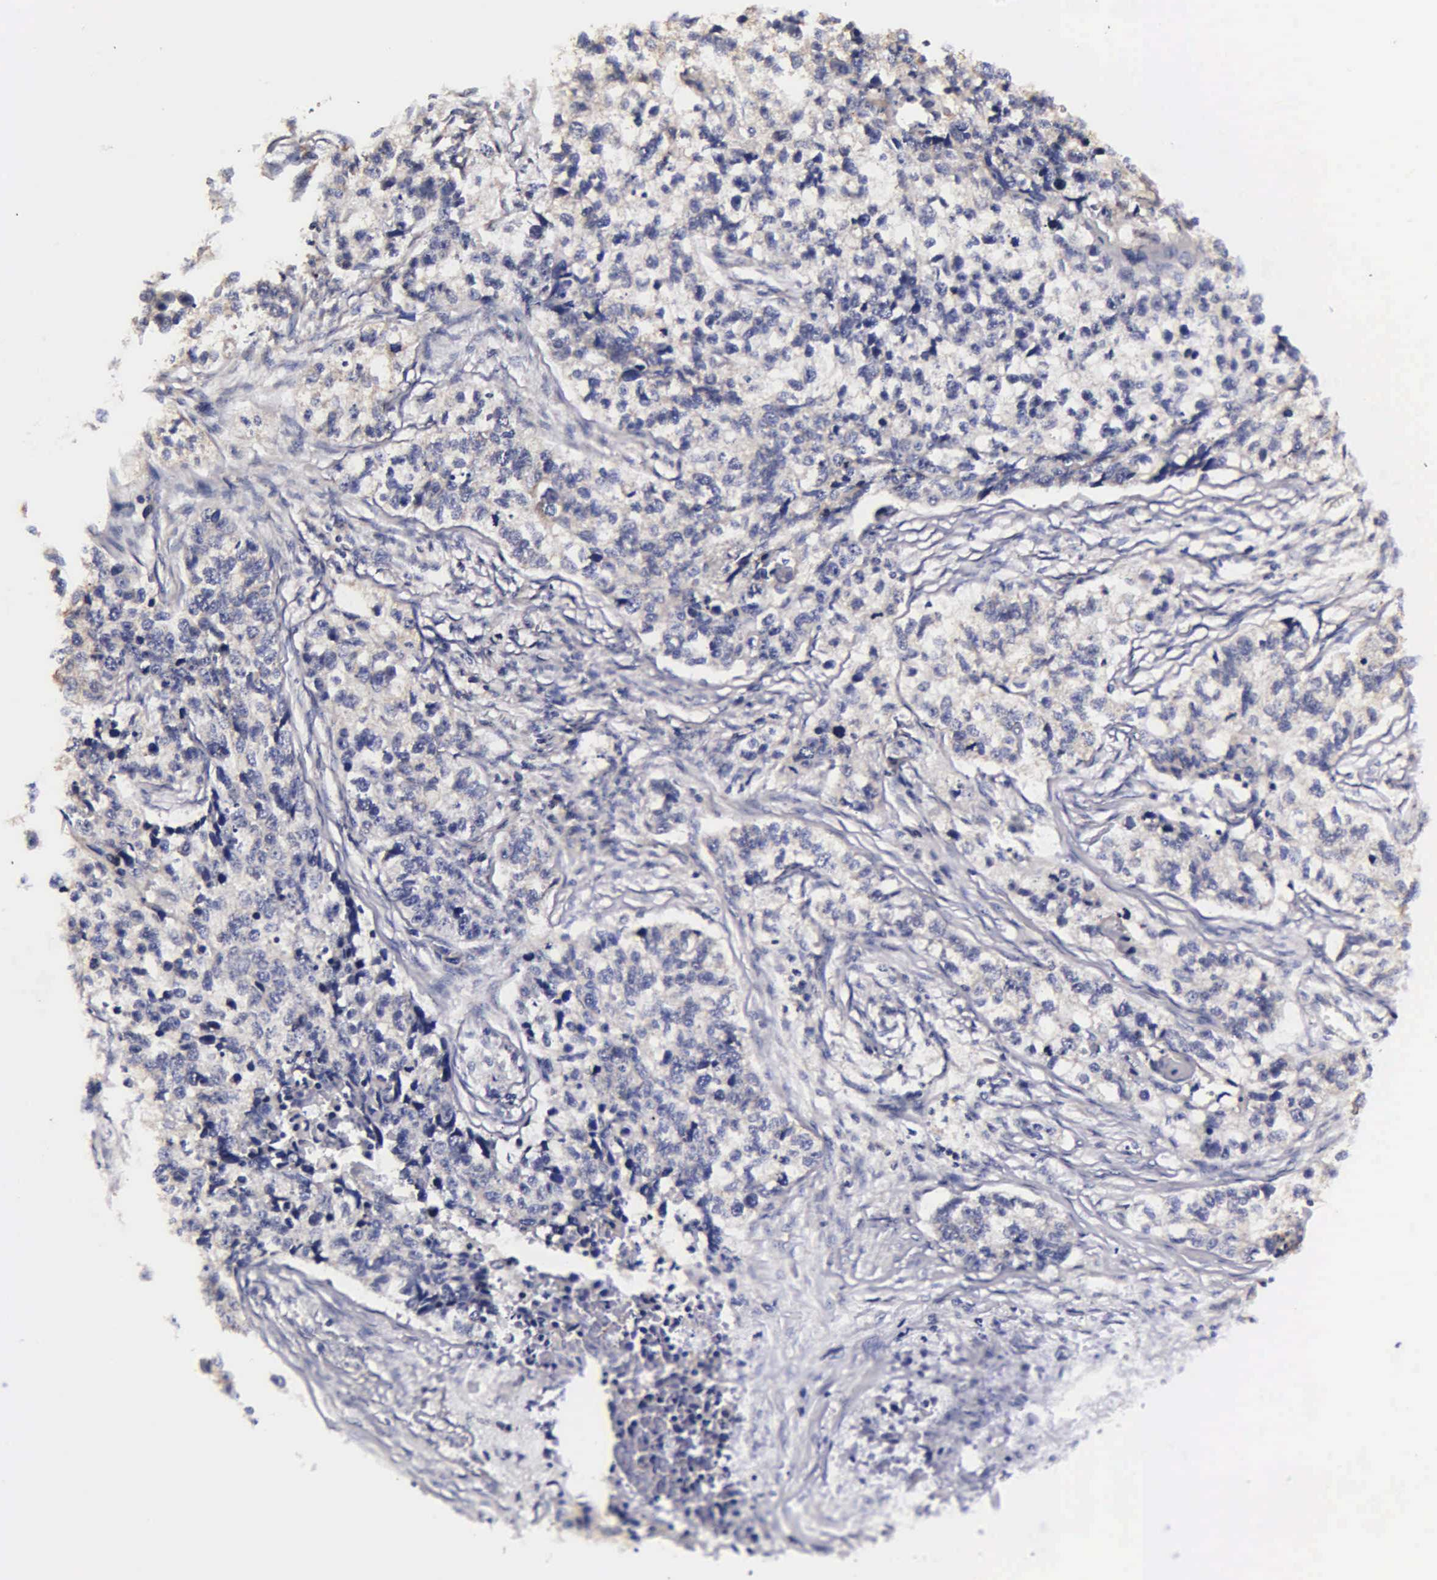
{"staining": {"intensity": "weak", "quantity": "25%-75%", "location": "cytoplasmic/membranous"}, "tissue": "lung cancer", "cell_type": "Tumor cells", "image_type": "cancer", "snomed": [{"axis": "morphology", "description": "Squamous cell carcinoma, NOS"}, {"axis": "topography", "description": "Lymph node"}, {"axis": "topography", "description": "Lung"}], "caption": "Squamous cell carcinoma (lung) stained with a protein marker exhibits weak staining in tumor cells.", "gene": "PSMA3", "patient": {"sex": "male", "age": 74}}